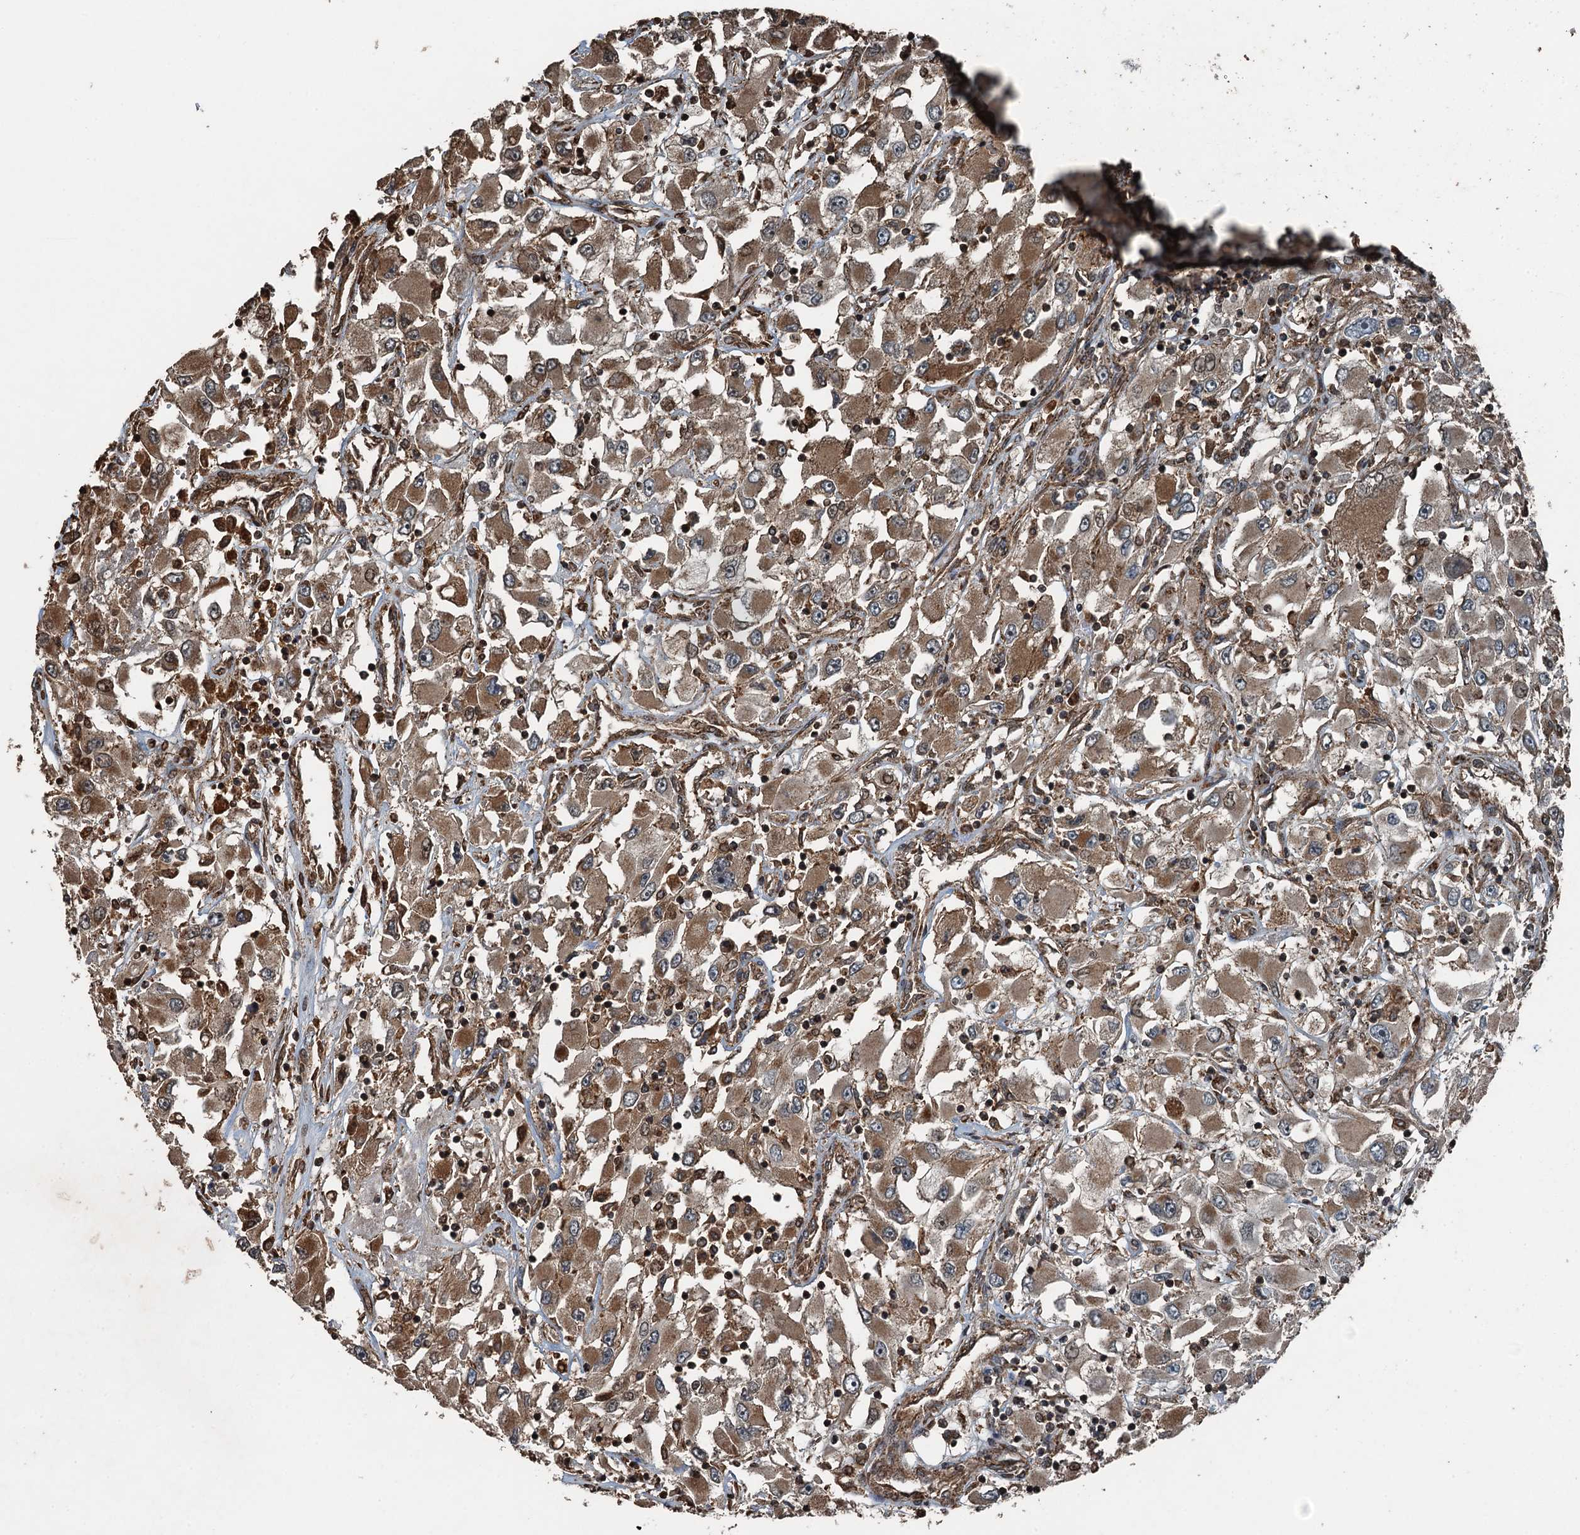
{"staining": {"intensity": "moderate", "quantity": ">75%", "location": "cytoplasmic/membranous"}, "tissue": "renal cancer", "cell_type": "Tumor cells", "image_type": "cancer", "snomed": [{"axis": "morphology", "description": "Adenocarcinoma, NOS"}, {"axis": "topography", "description": "Kidney"}], "caption": "Approximately >75% of tumor cells in human adenocarcinoma (renal) exhibit moderate cytoplasmic/membranous protein staining as visualized by brown immunohistochemical staining.", "gene": "TCTN1", "patient": {"sex": "female", "age": 52}}